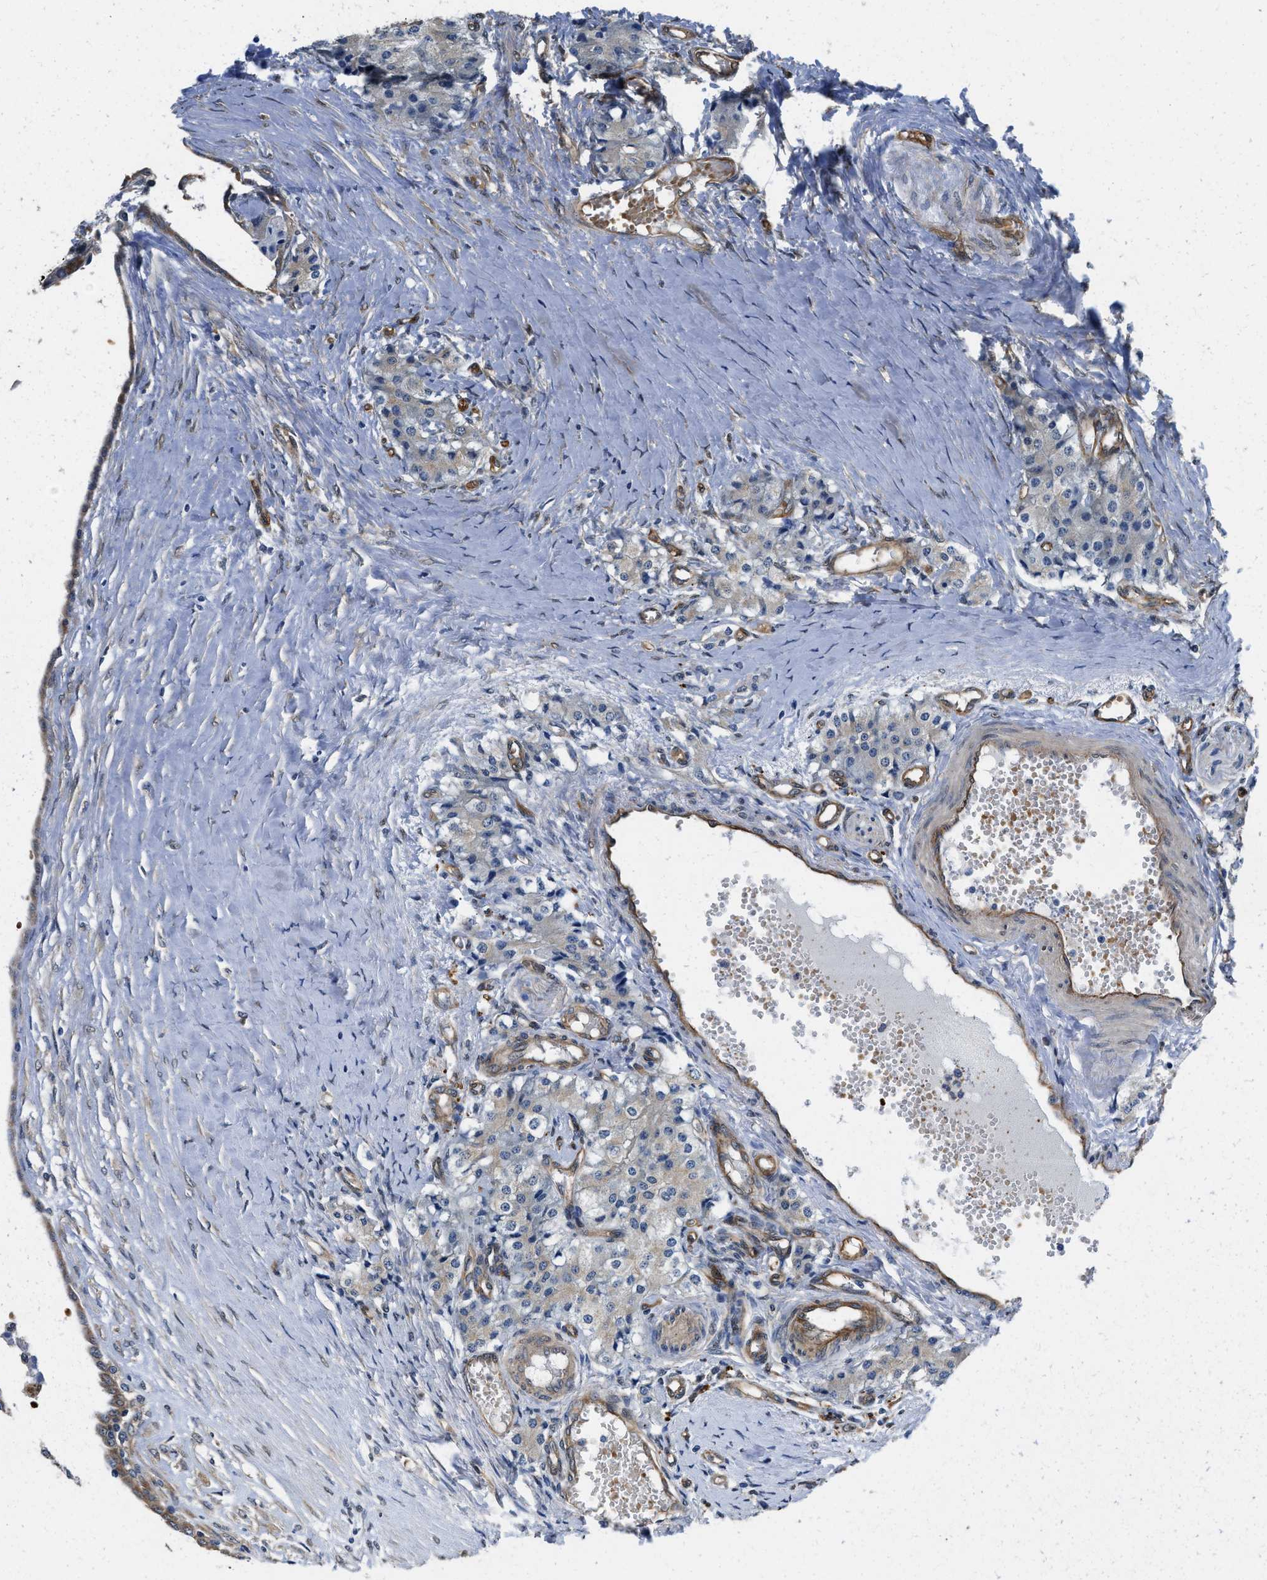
{"staining": {"intensity": "negative", "quantity": "none", "location": "none"}, "tissue": "carcinoid", "cell_type": "Tumor cells", "image_type": "cancer", "snomed": [{"axis": "morphology", "description": "Carcinoid, malignant, NOS"}, {"axis": "topography", "description": "Colon"}], "caption": "This is an immunohistochemistry (IHC) micrograph of carcinoid. There is no staining in tumor cells.", "gene": "RAPH1", "patient": {"sex": "female", "age": 52}}